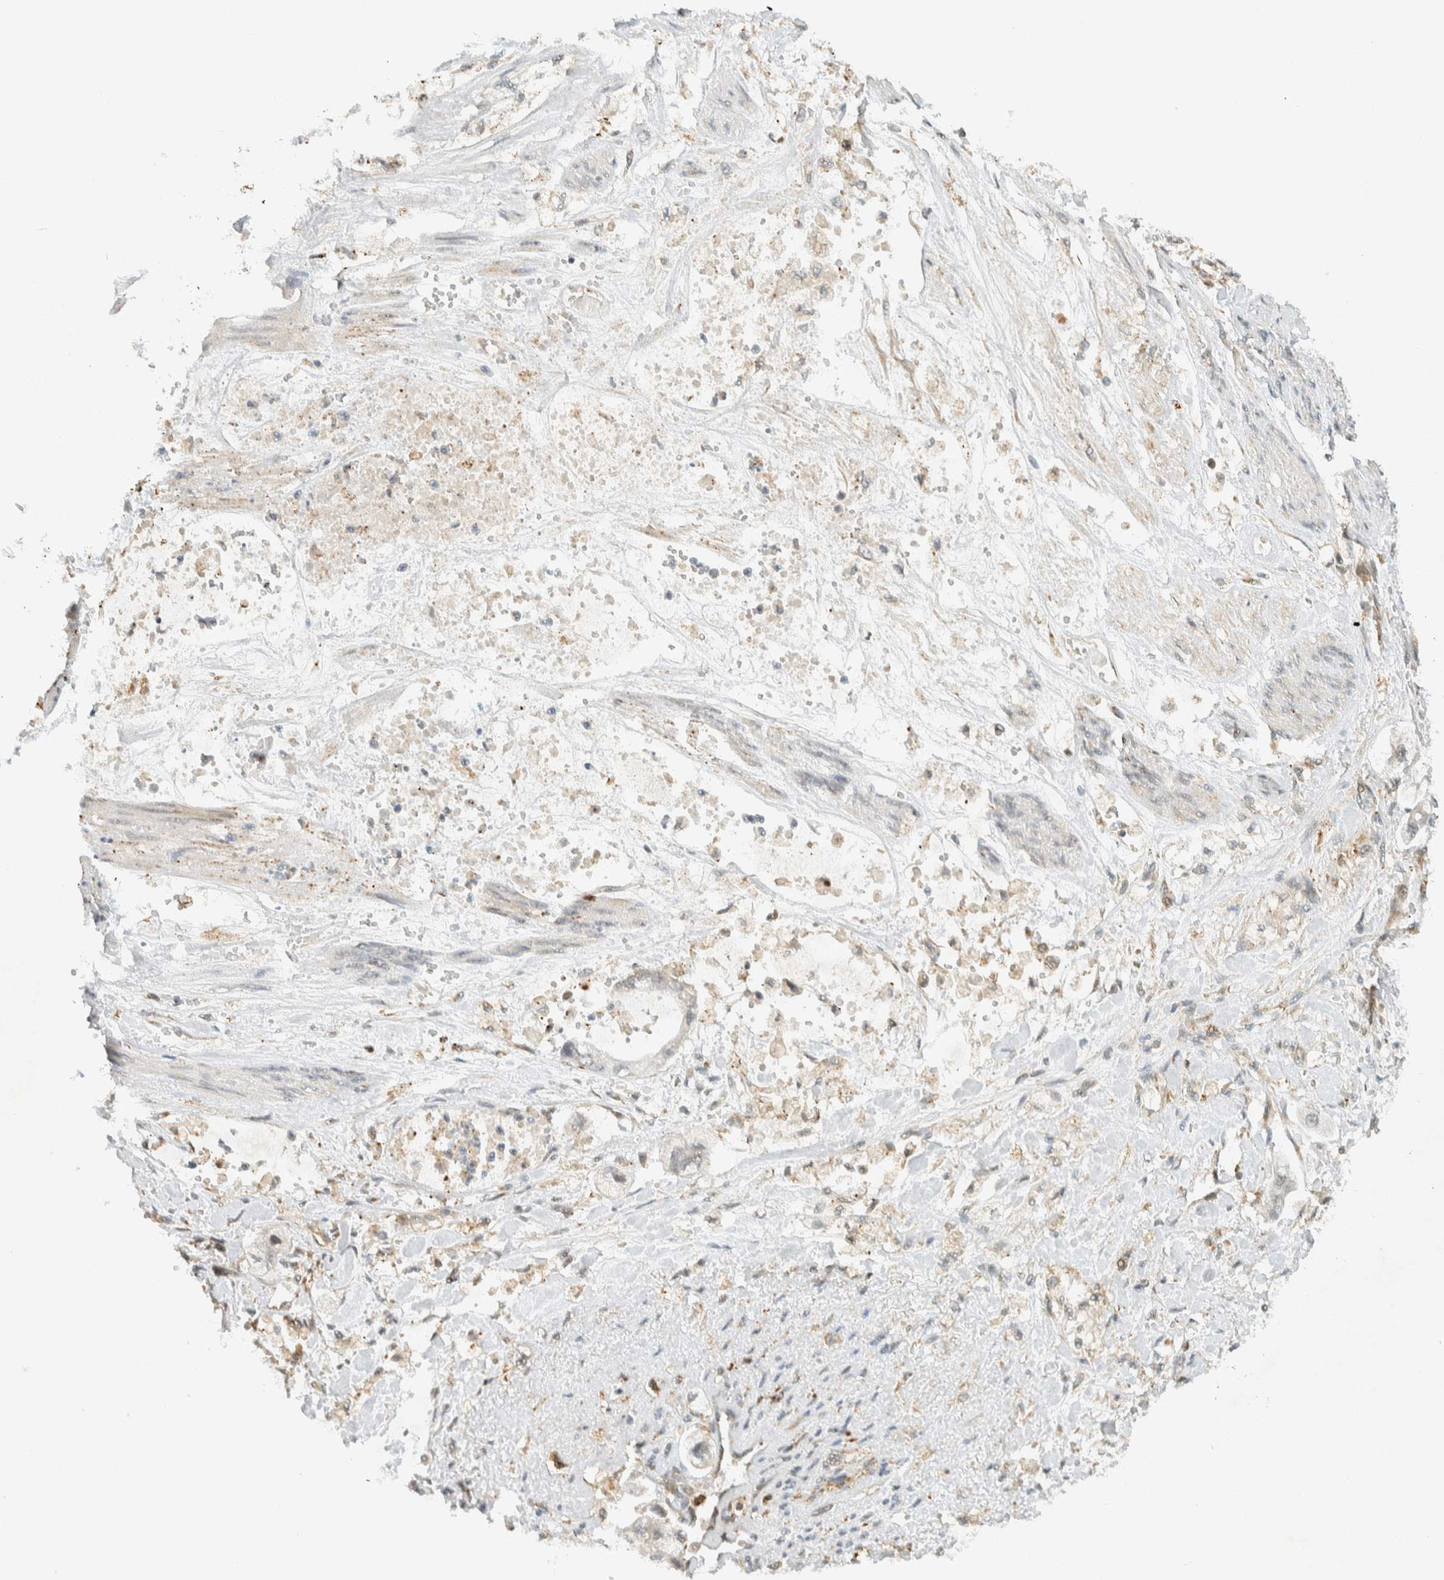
{"staining": {"intensity": "negative", "quantity": "none", "location": "none"}, "tissue": "stomach cancer", "cell_type": "Tumor cells", "image_type": "cancer", "snomed": [{"axis": "morphology", "description": "Normal tissue, NOS"}, {"axis": "morphology", "description": "Adenocarcinoma, NOS"}, {"axis": "topography", "description": "Stomach"}], "caption": "Stomach cancer (adenocarcinoma) stained for a protein using immunohistochemistry demonstrates no staining tumor cells.", "gene": "ITPRID1", "patient": {"sex": "male", "age": 62}}